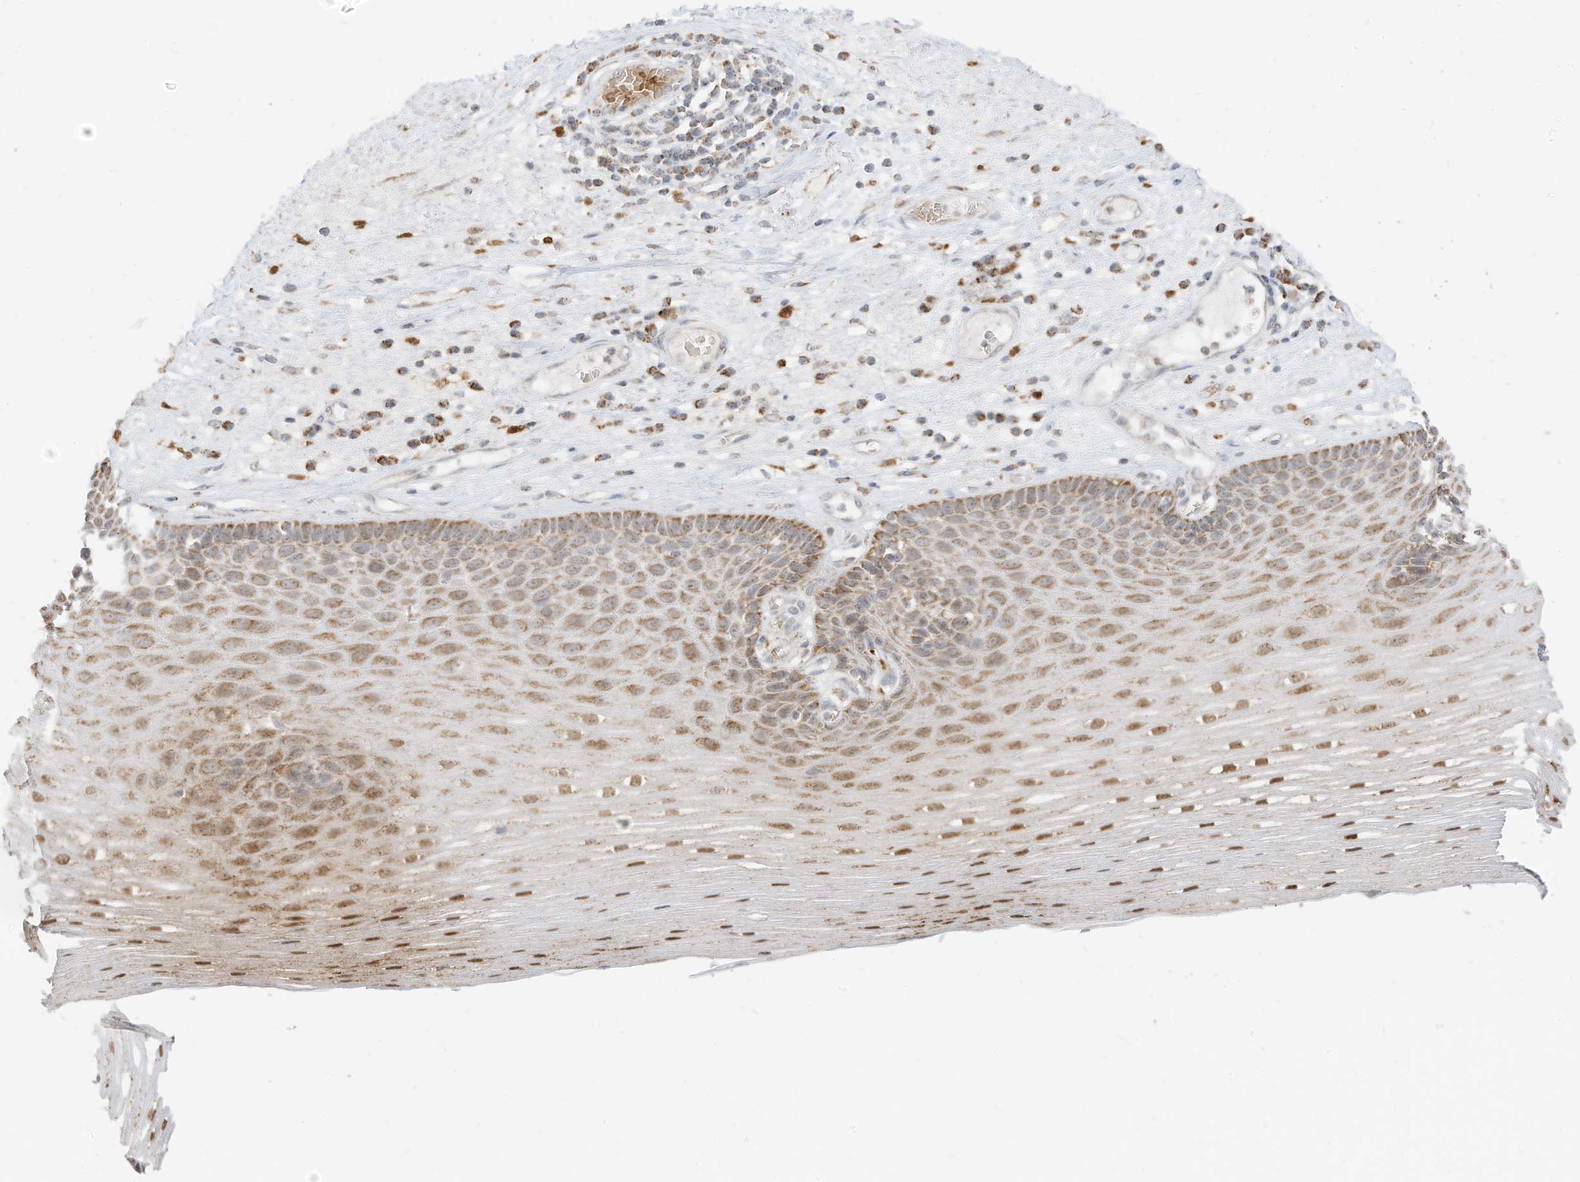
{"staining": {"intensity": "moderate", "quantity": ">75%", "location": "cytoplasmic/membranous,nuclear"}, "tissue": "esophagus", "cell_type": "Squamous epithelial cells", "image_type": "normal", "snomed": [{"axis": "morphology", "description": "Normal tissue, NOS"}, {"axis": "topography", "description": "Esophagus"}], "caption": "This photomicrograph demonstrates immunohistochemistry staining of unremarkable esophagus, with medium moderate cytoplasmic/membranous,nuclear expression in approximately >75% of squamous epithelial cells.", "gene": "MTUS2", "patient": {"sex": "male", "age": 62}}